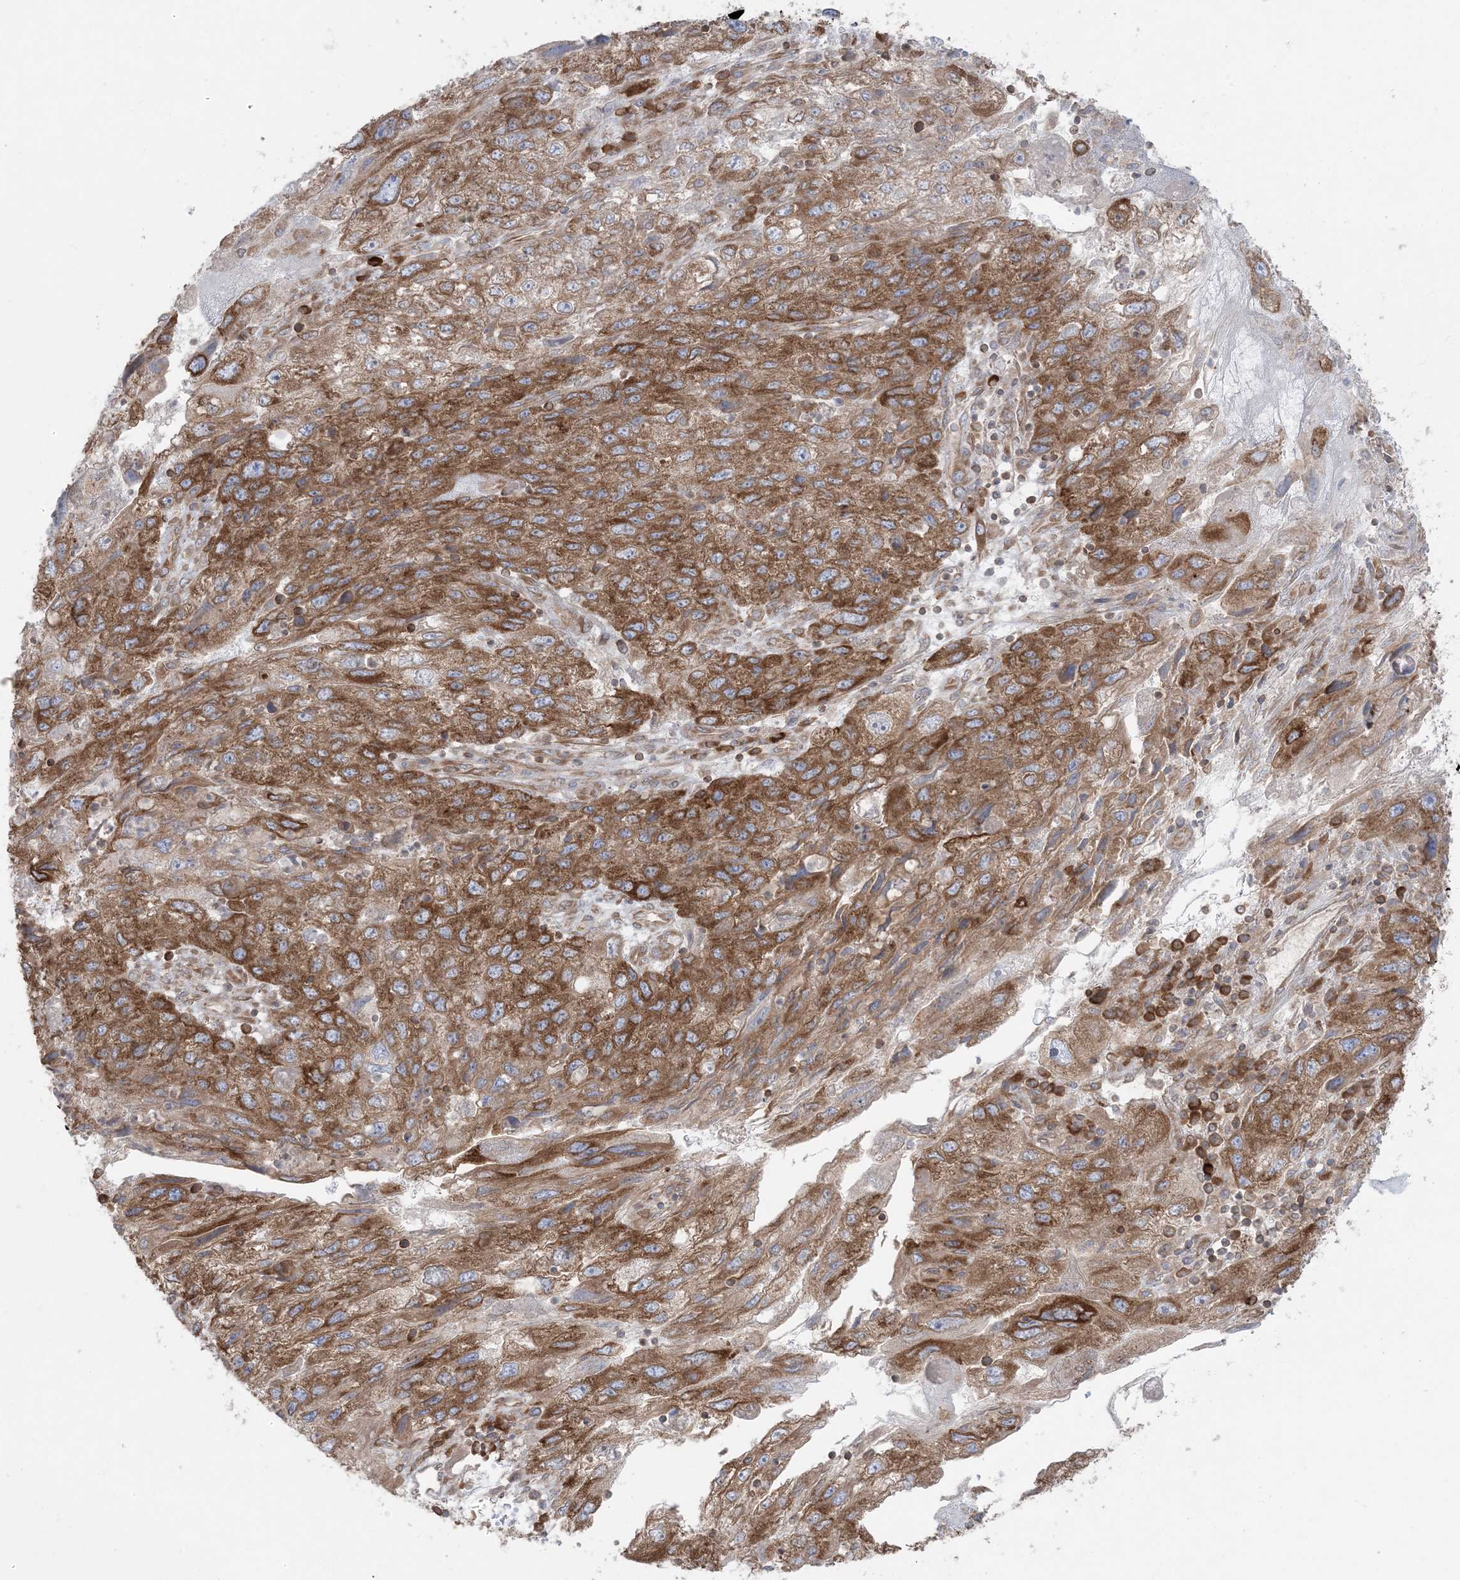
{"staining": {"intensity": "moderate", "quantity": ">75%", "location": "cytoplasmic/membranous"}, "tissue": "endometrial cancer", "cell_type": "Tumor cells", "image_type": "cancer", "snomed": [{"axis": "morphology", "description": "Adenocarcinoma, NOS"}, {"axis": "topography", "description": "Endometrium"}], "caption": "Immunohistochemical staining of endometrial adenocarcinoma demonstrates moderate cytoplasmic/membranous protein staining in approximately >75% of tumor cells.", "gene": "UBXN4", "patient": {"sex": "female", "age": 49}}